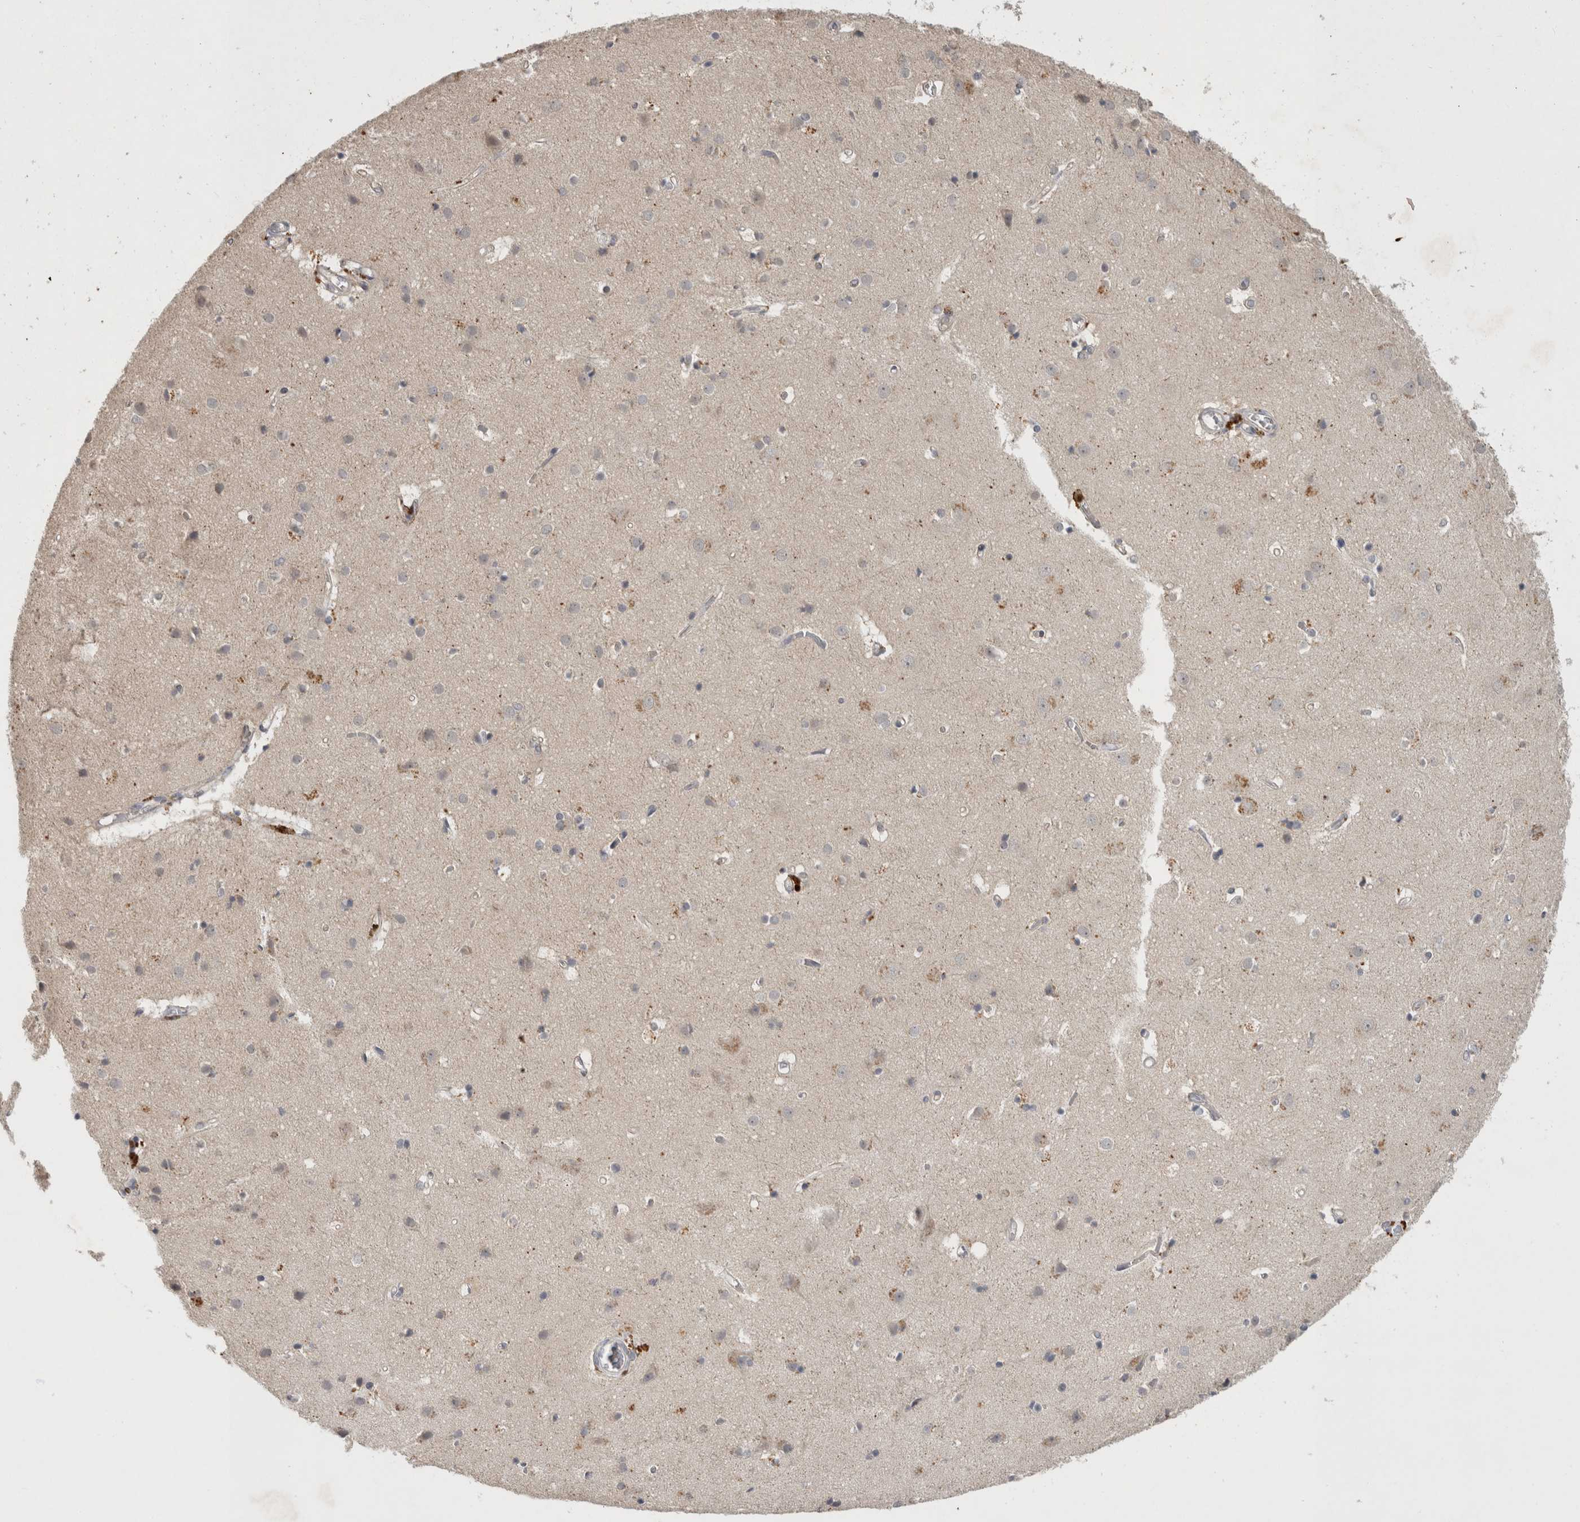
{"staining": {"intensity": "negative", "quantity": "none", "location": "none"}, "tissue": "cerebral cortex", "cell_type": "Endothelial cells", "image_type": "normal", "snomed": [{"axis": "morphology", "description": "Normal tissue, NOS"}, {"axis": "topography", "description": "Cerebral cortex"}], "caption": "DAB immunohistochemical staining of benign human cerebral cortex exhibits no significant staining in endothelial cells.", "gene": "RHPN1", "patient": {"sex": "male", "age": 54}}